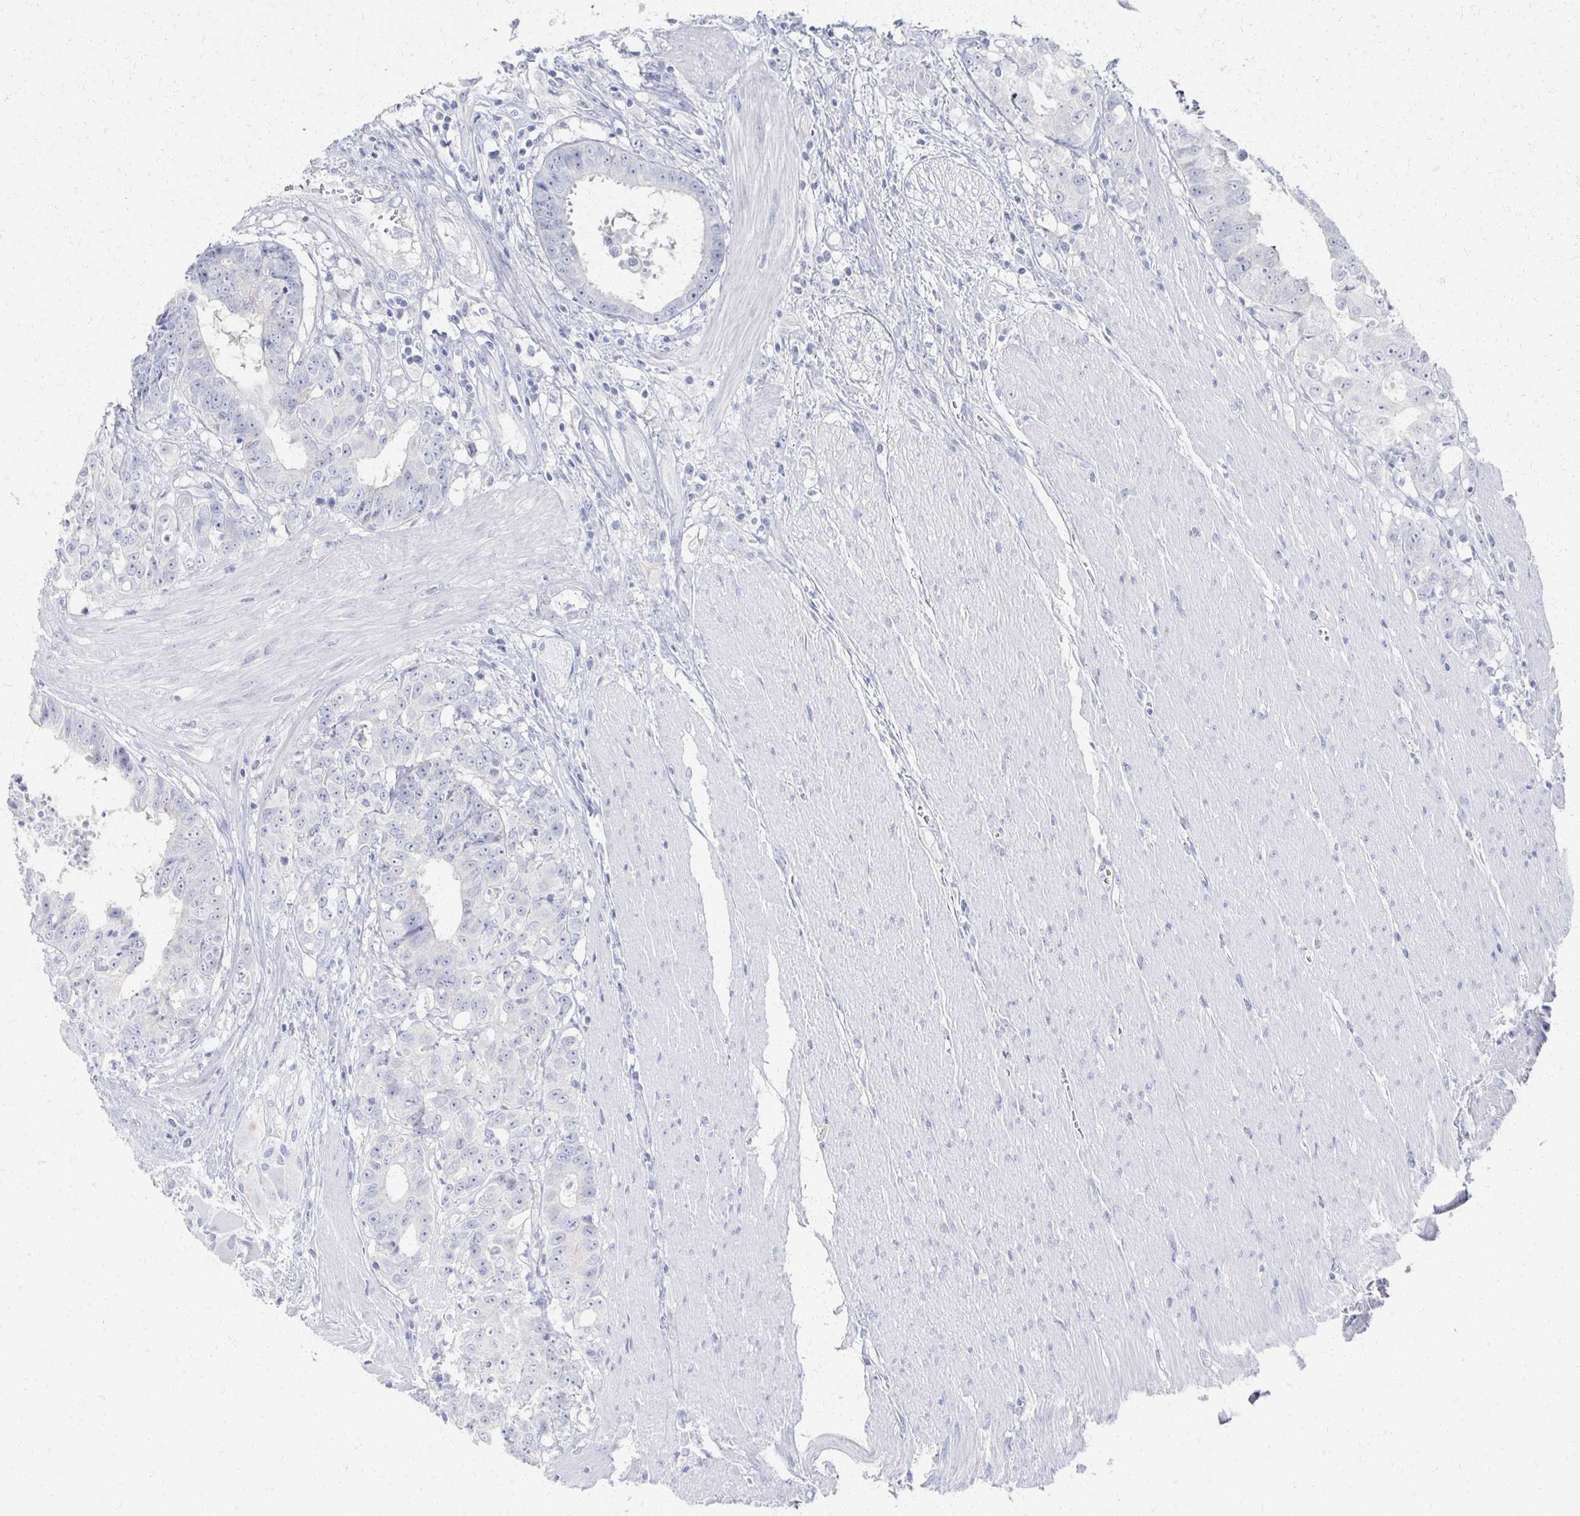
{"staining": {"intensity": "negative", "quantity": "none", "location": "none"}, "tissue": "colorectal cancer", "cell_type": "Tumor cells", "image_type": "cancer", "snomed": [{"axis": "morphology", "description": "Adenocarcinoma, NOS"}, {"axis": "topography", "description": "Rectum"}], "caption": "High power microscopy image of an immunohistochemistry (IHC) photomicrograph of adenocarcinoma (colorectal), revealing no significant expression in tumor cells.", "gene": "PRR20A", "patient": {"sex": "female", "age": 62}}